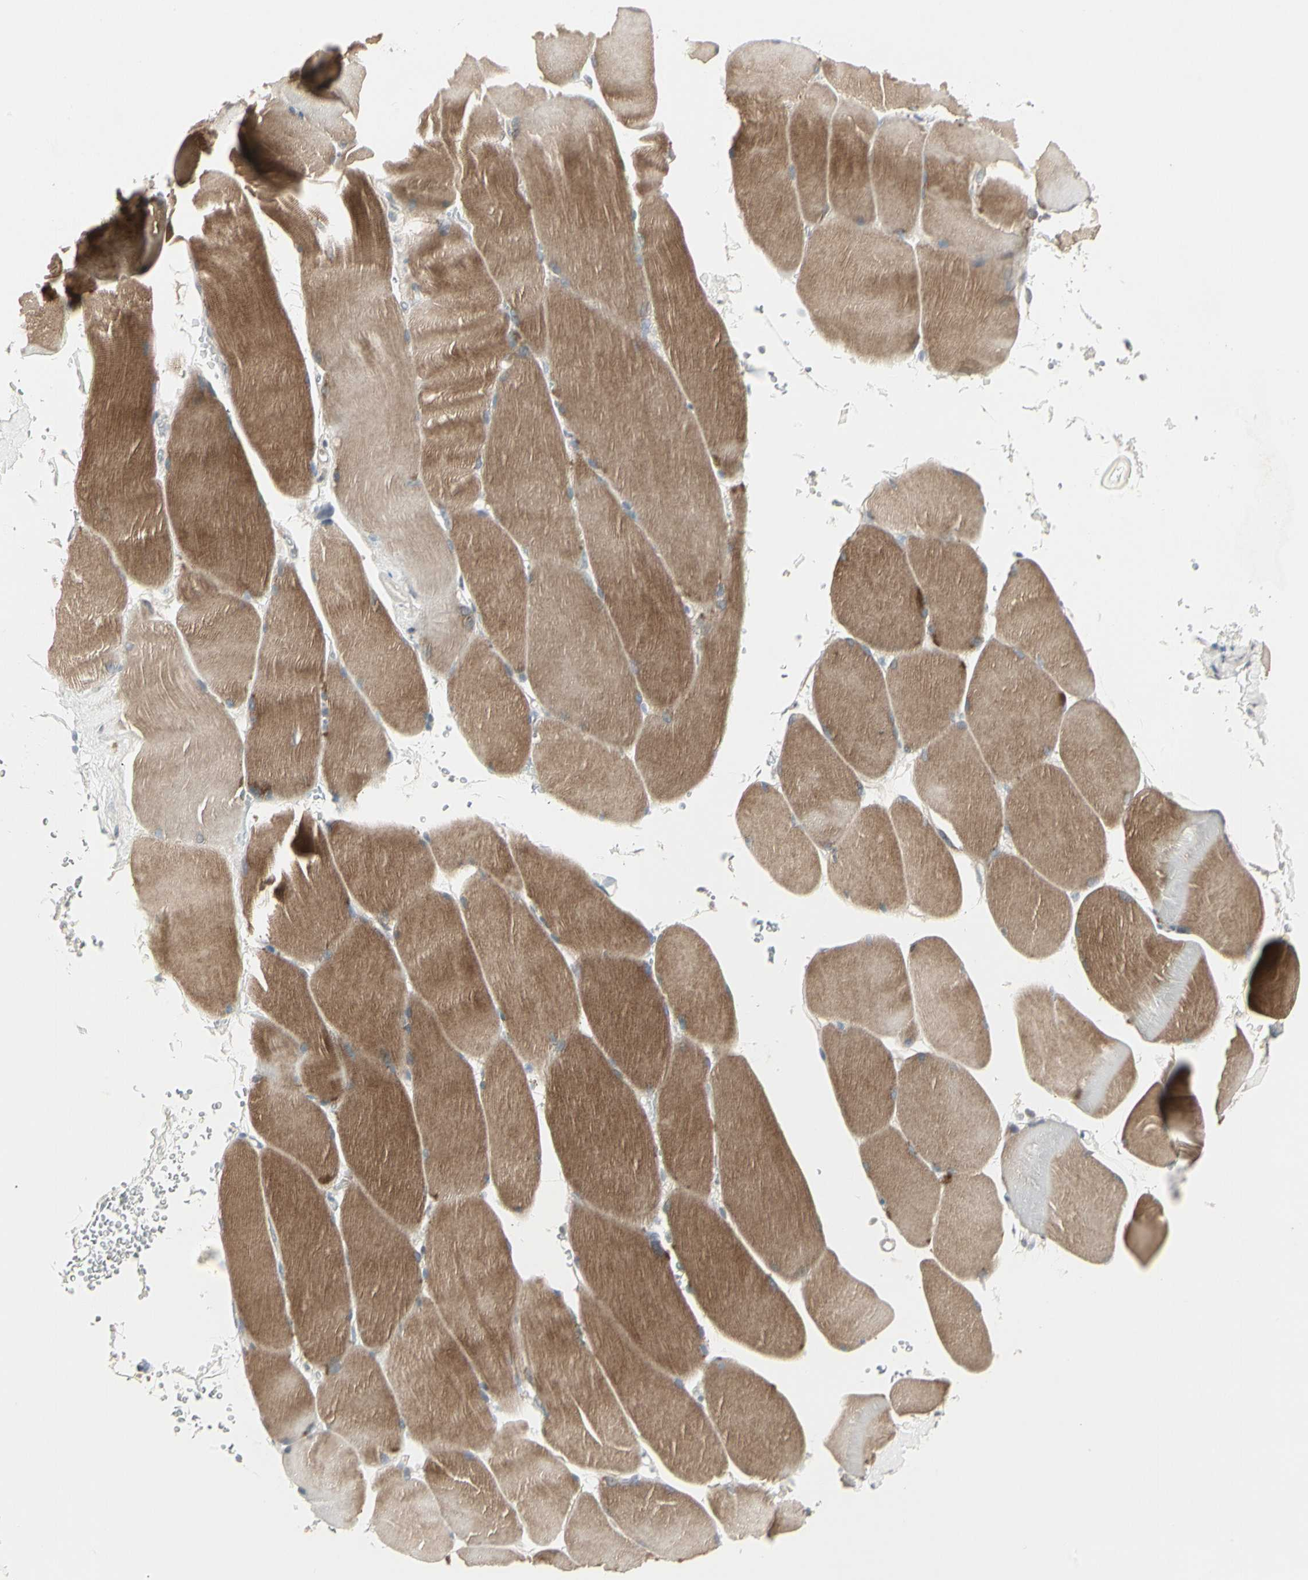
{"staining": {"intensity": "moderate", "quantity": ">75%", "location": "cytoplasmic/membranous"}, "tissue": "skeletal muscle", "cell_type": "Myocytes", "image_type": "normal", "snomed": [{"axis": "morphology", "description": "Normal tissue, NOS"}, {"axis": "topography", "description": "Skin"}, {"axis": "topography", "description": "Skeletal muscle"}], "caption": "IHC photomicrograph of benign human skeletal muscle stained for a protein (brown), which demonstrates medium levels of moderate cytoplasmic/membranous staining in approximately >75% of myocytes.", "gene": "DMPK", "patient": {"sex": "male", "age": 83}}